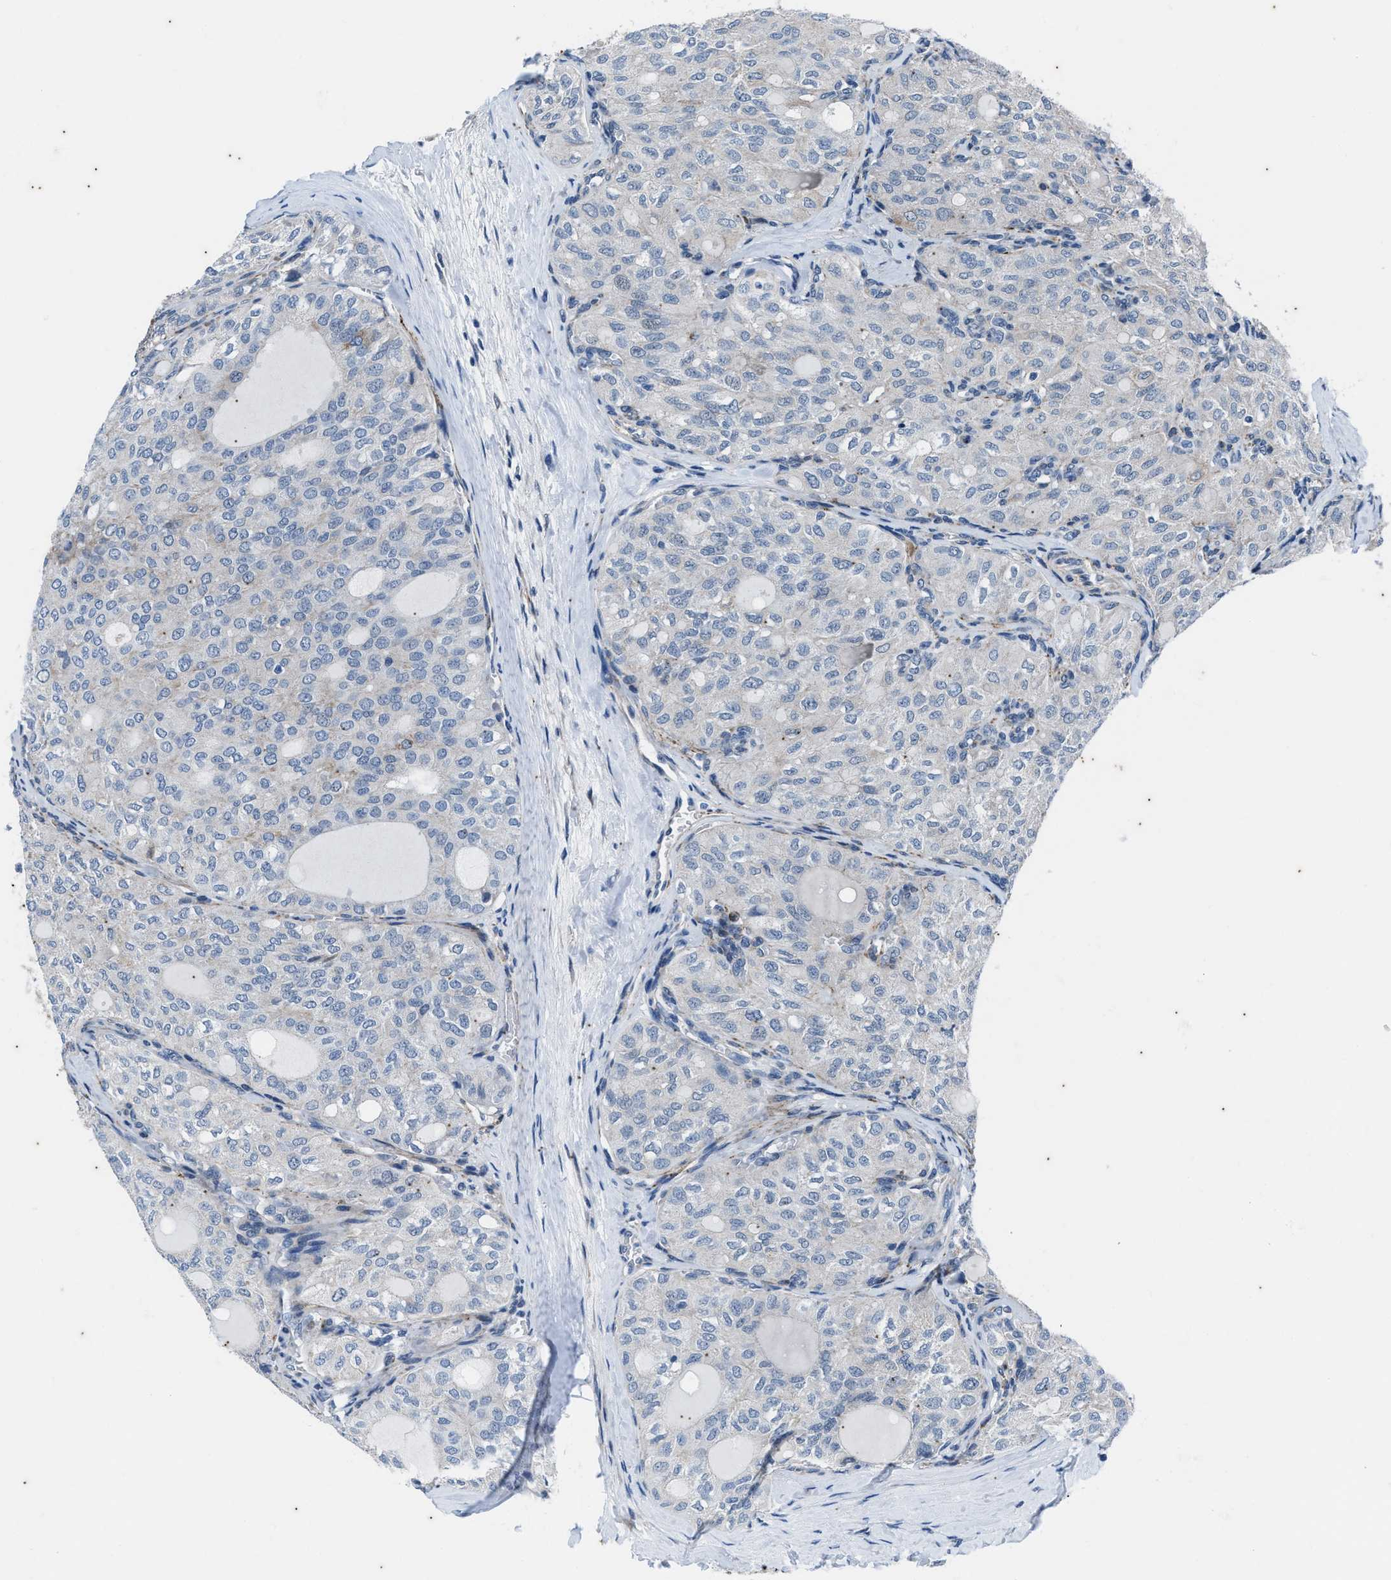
{"staining": {"intensity": "negative", "quantity": "none", "location": "none"}, "tissue": "thyroid cancer", "cell_type": "Tumor cells", "image_type": "cancer", "snomed": [{"axis": "morphology", "description": "Follicular adenoma carcinoma, NOS"}, {"axis": "topography", "description": "Thyroid gland"}], "caption": "There is no significant staining in tumor cells of follicular adenoma carcinoma (thyroid).", "gene": "KIF24", "patient": {"sex": "male", "age": 75}}